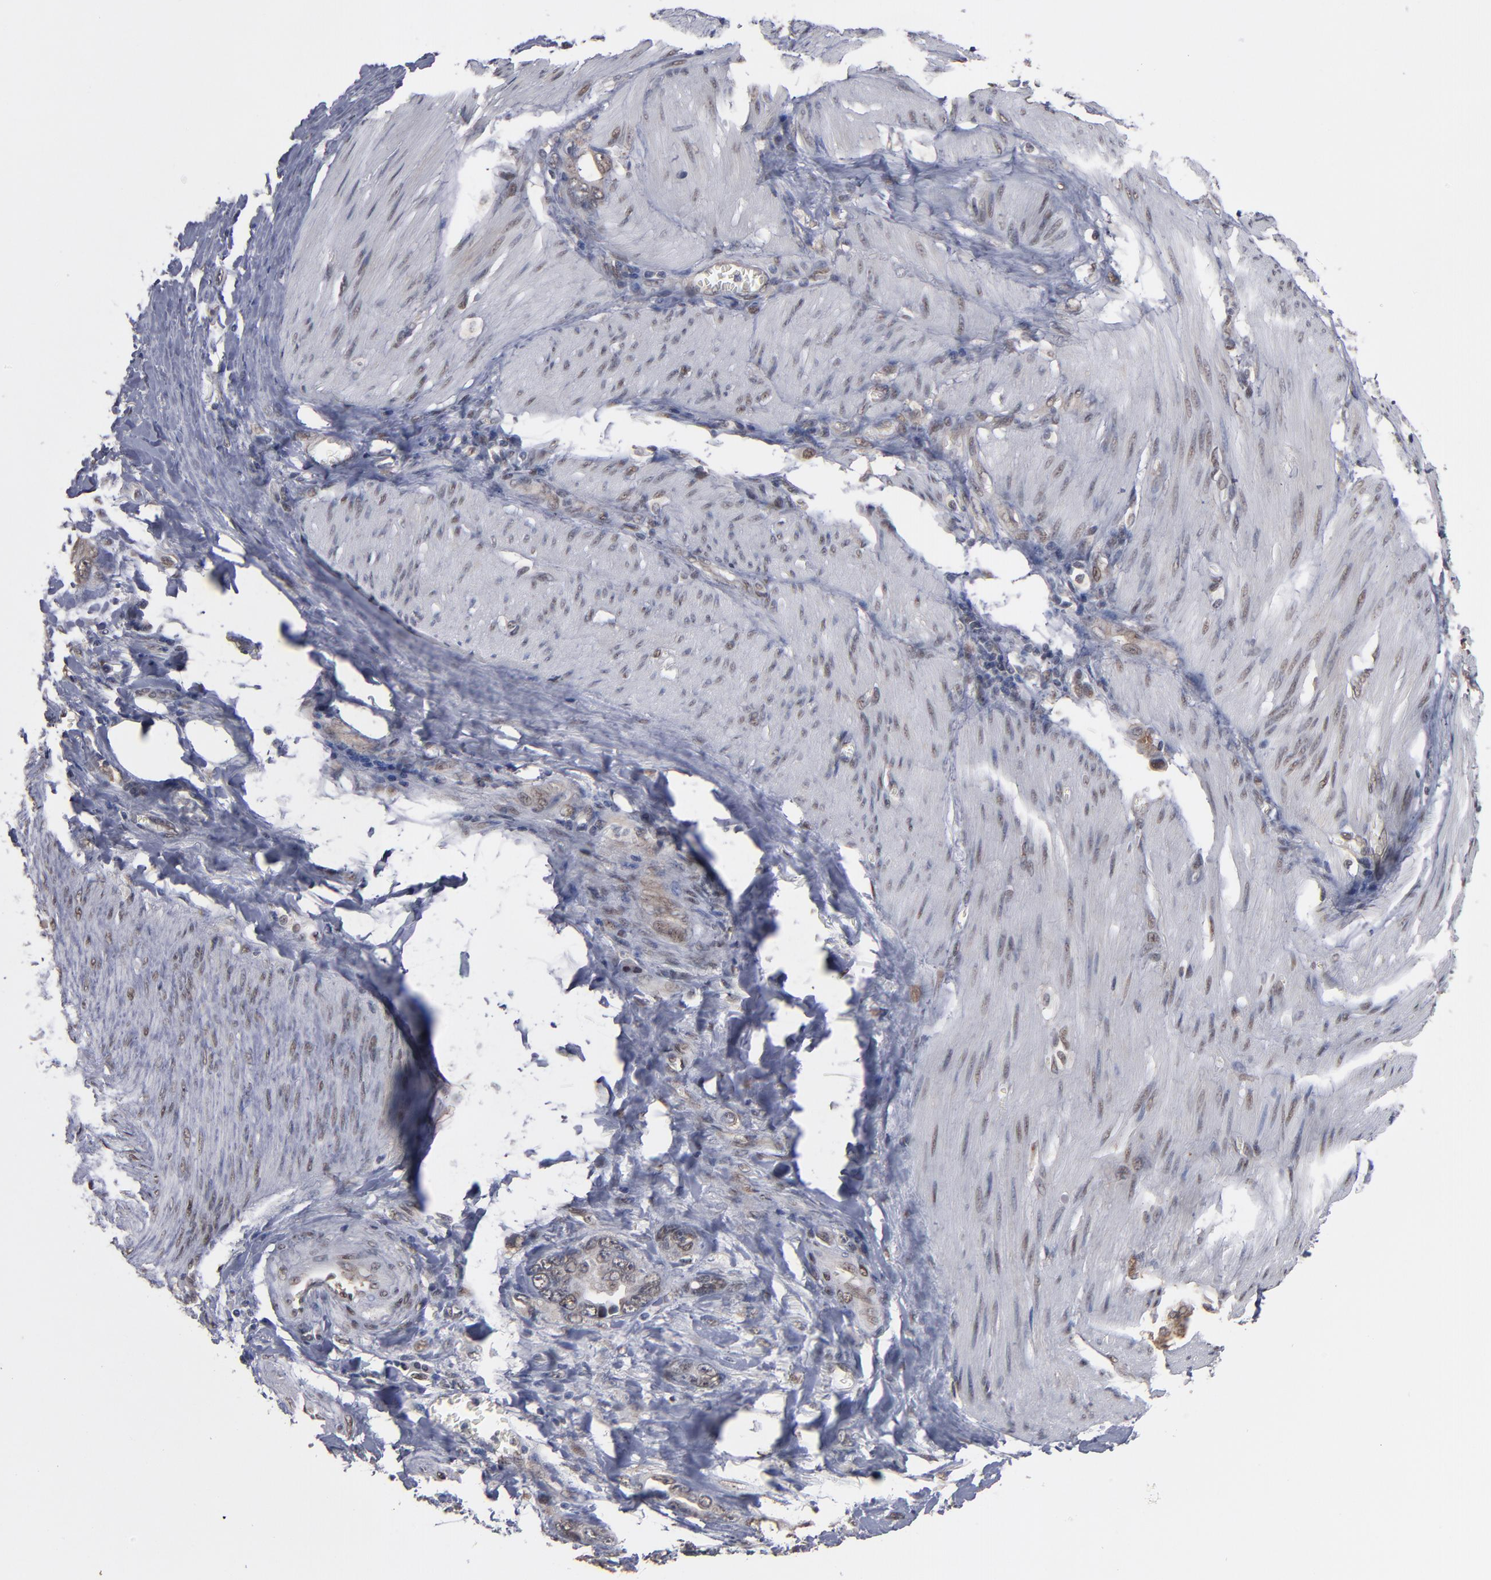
{"staining": {"intensity": "weak", "quantity": "<25%", "location": "cytoplasmic/membranous,nuclear"}, "tissue": "stomach cancer", "cell_type": "Tumor cells", "image_type": "cancer", "snomed": [{"axis": "morphology", "description": "Adenocarcinoma, NOS"}, {"axis": "topography", "description": "Stomach"}], "caption": "IHC histopathology image of neoplastic tissue: human adenocarcinoma (stomach) stained with DAB exhibits no significant protein positivity in tumor cells.", "gene": "HUWE1", "patient": {"sex": "male", "age": 78}}